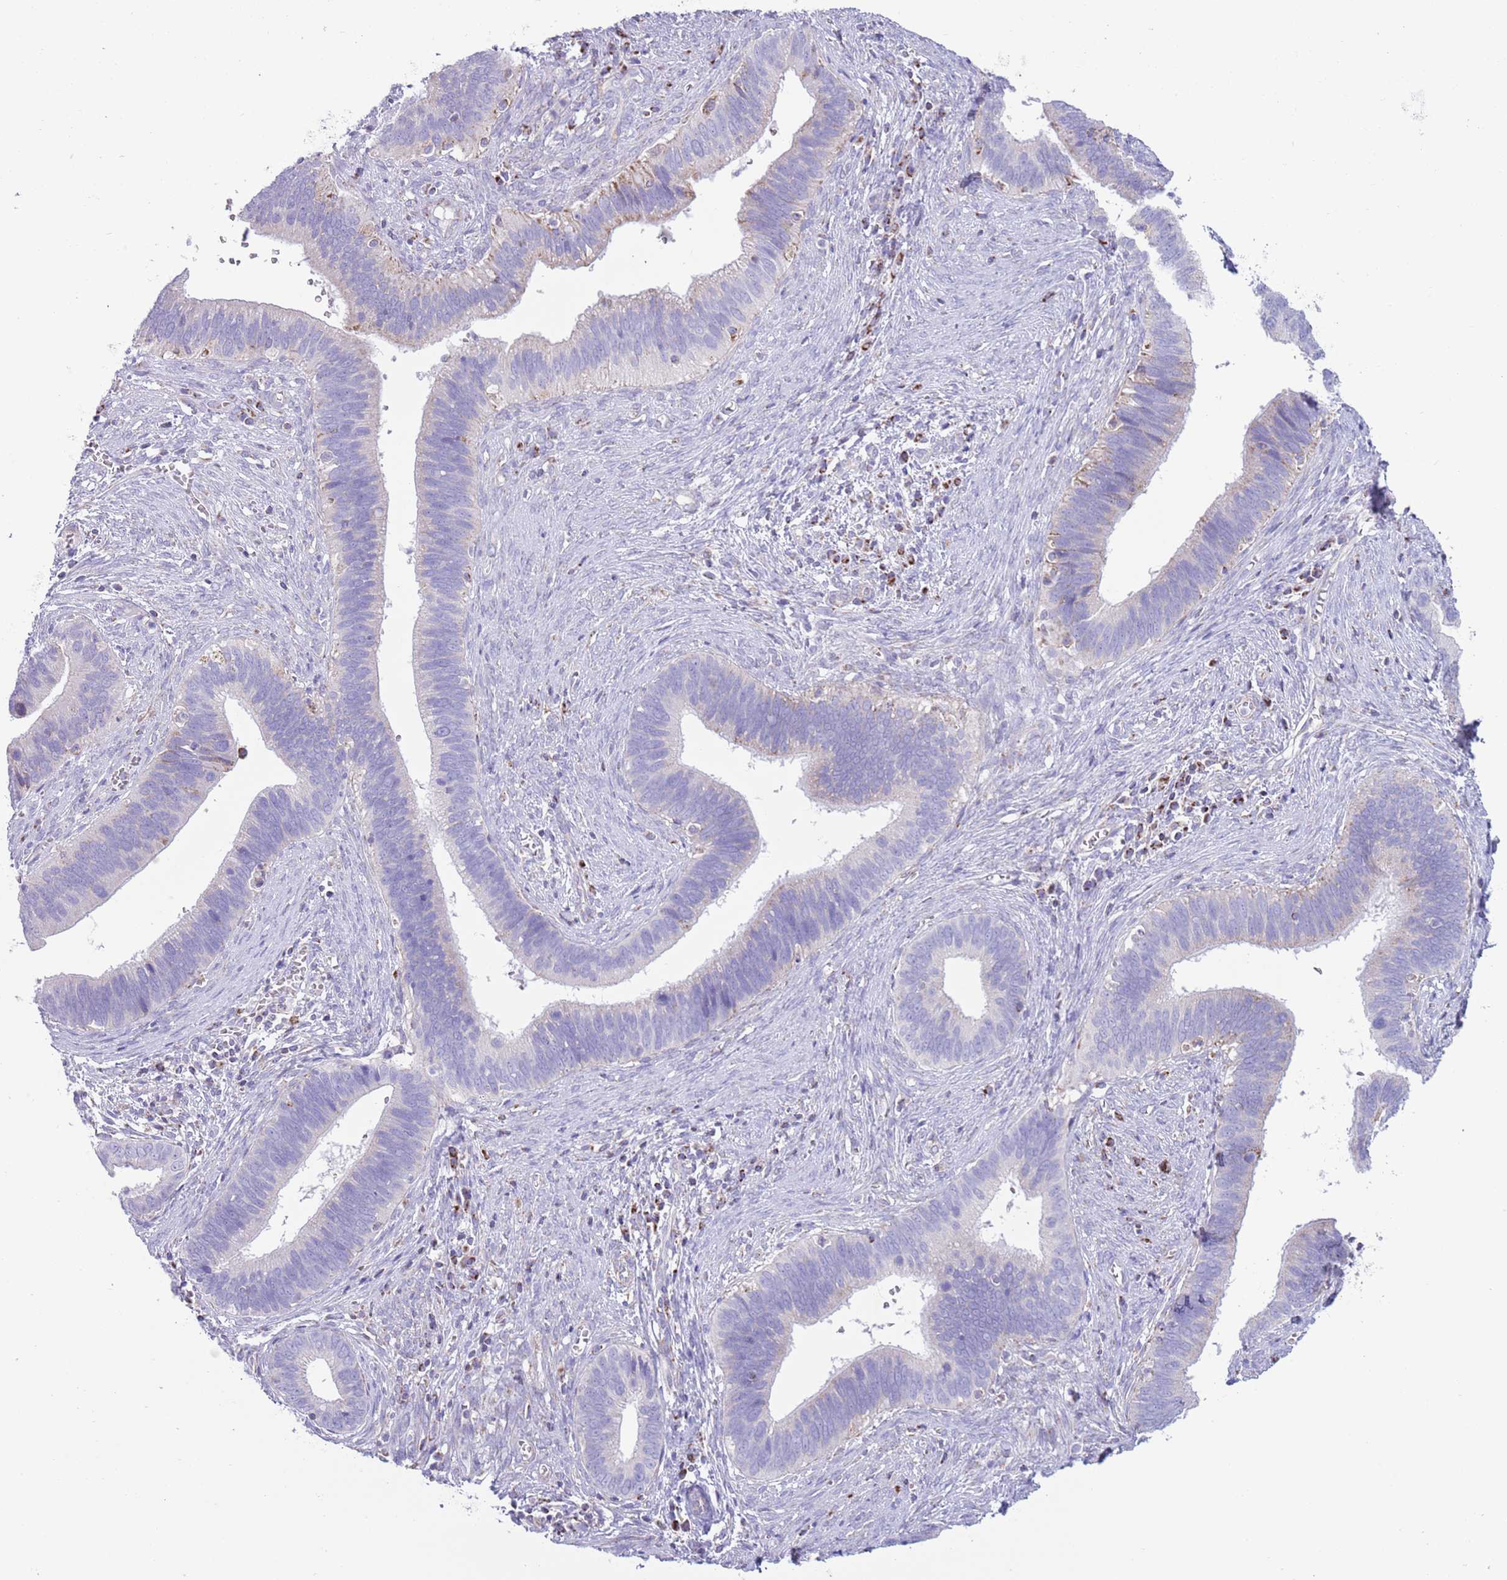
{"staining": {"intensity": "negative", "quantity": "none", "location": "none"}, "tissue": "cervical cancer", "cell_type": "Tumor cells", "image_type": "cancer", "snomed": [{"axis": "morphology", "description": "Adenocarcinoma, NOS"}, {"axis": "topography", "description": "Cervix"}], "caption": "A photomicrograph of human cervical cancer is negative for staining in tumor cells.", "gene": "ATP6V1B1", "patient": {"sex": "female", "age": 42}}